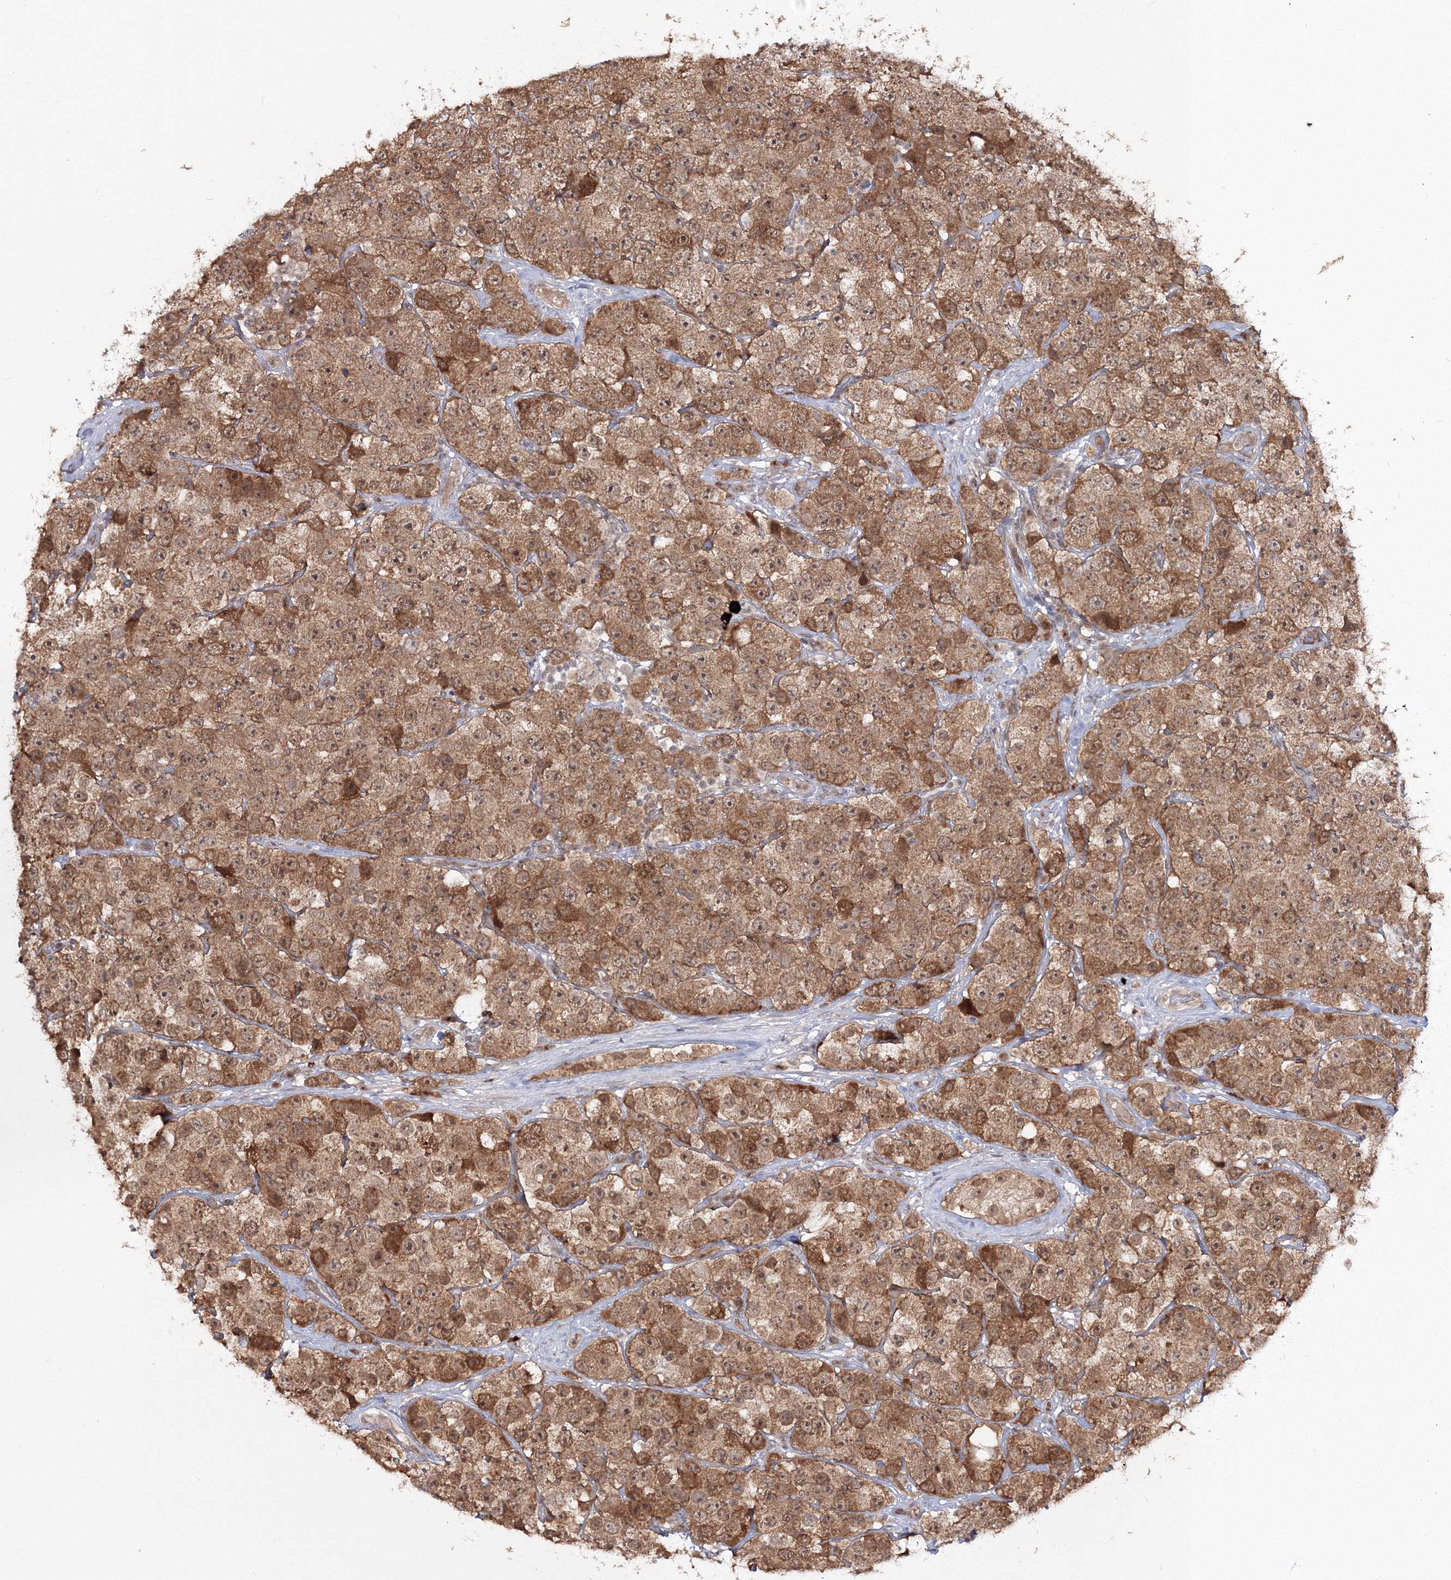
{"staining": {"intensity": "moderate", "quantity": ">75%", "location": "cytoplasmic/membranous"}, "tissue": "testis cancer", "cell_type": "Tumor cells", "image_type": "cancer", "snomed": [{"axis": "morphology", "description": "Seminoma, NOS"}, {"axis": "topography", "description": "Testis"}], "caption": "Protein analysis of testis seminoma tissue shows moderate cytoplasmic/membranous positivity in about >75% of tumor cells. (Stains: DAB in brown, nuclei in blue, Microscopy: brightfield microscopy at high magnification).", "gene": "ZFAND6", "patient": {"sex": "male", "age": 28}}